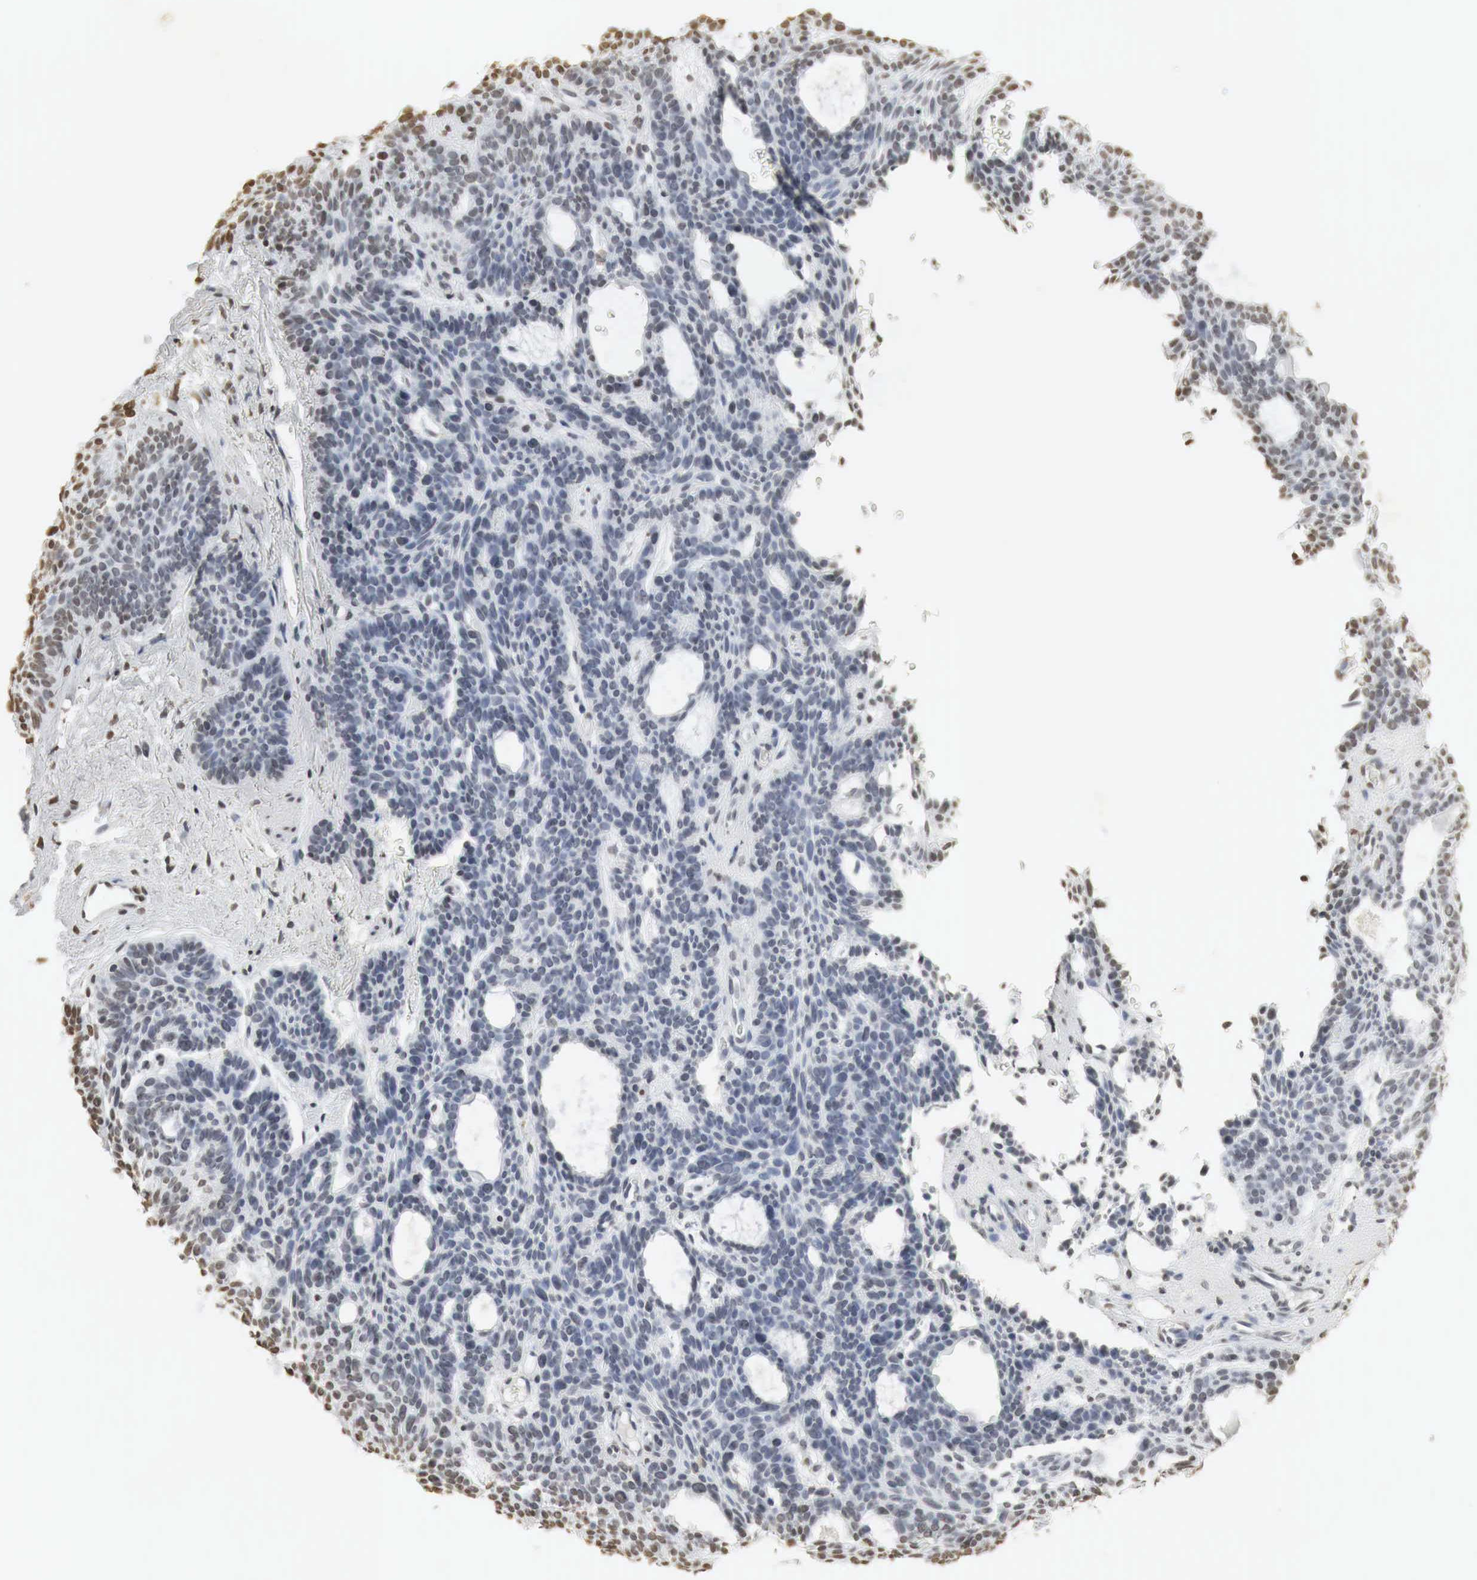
{"staining": {"intensity": "weak", "quantity": "<25%", "location": "nuclear"}, "tissue": "skin cancer", "cell_type": "Tumor cells", "image_type": "cancer", "snomed": [{"axis": "morphology", "description": "Basal cell carcinoma"}, {"axis": "topography", "description": "Skin"}], "caption": "An image of skin basal cell carcinoma stained for a protein demonstrates no brown staining in tumor cells.", "gene": "ERBB4", "patient": {"sex": "male", "age": 44}}